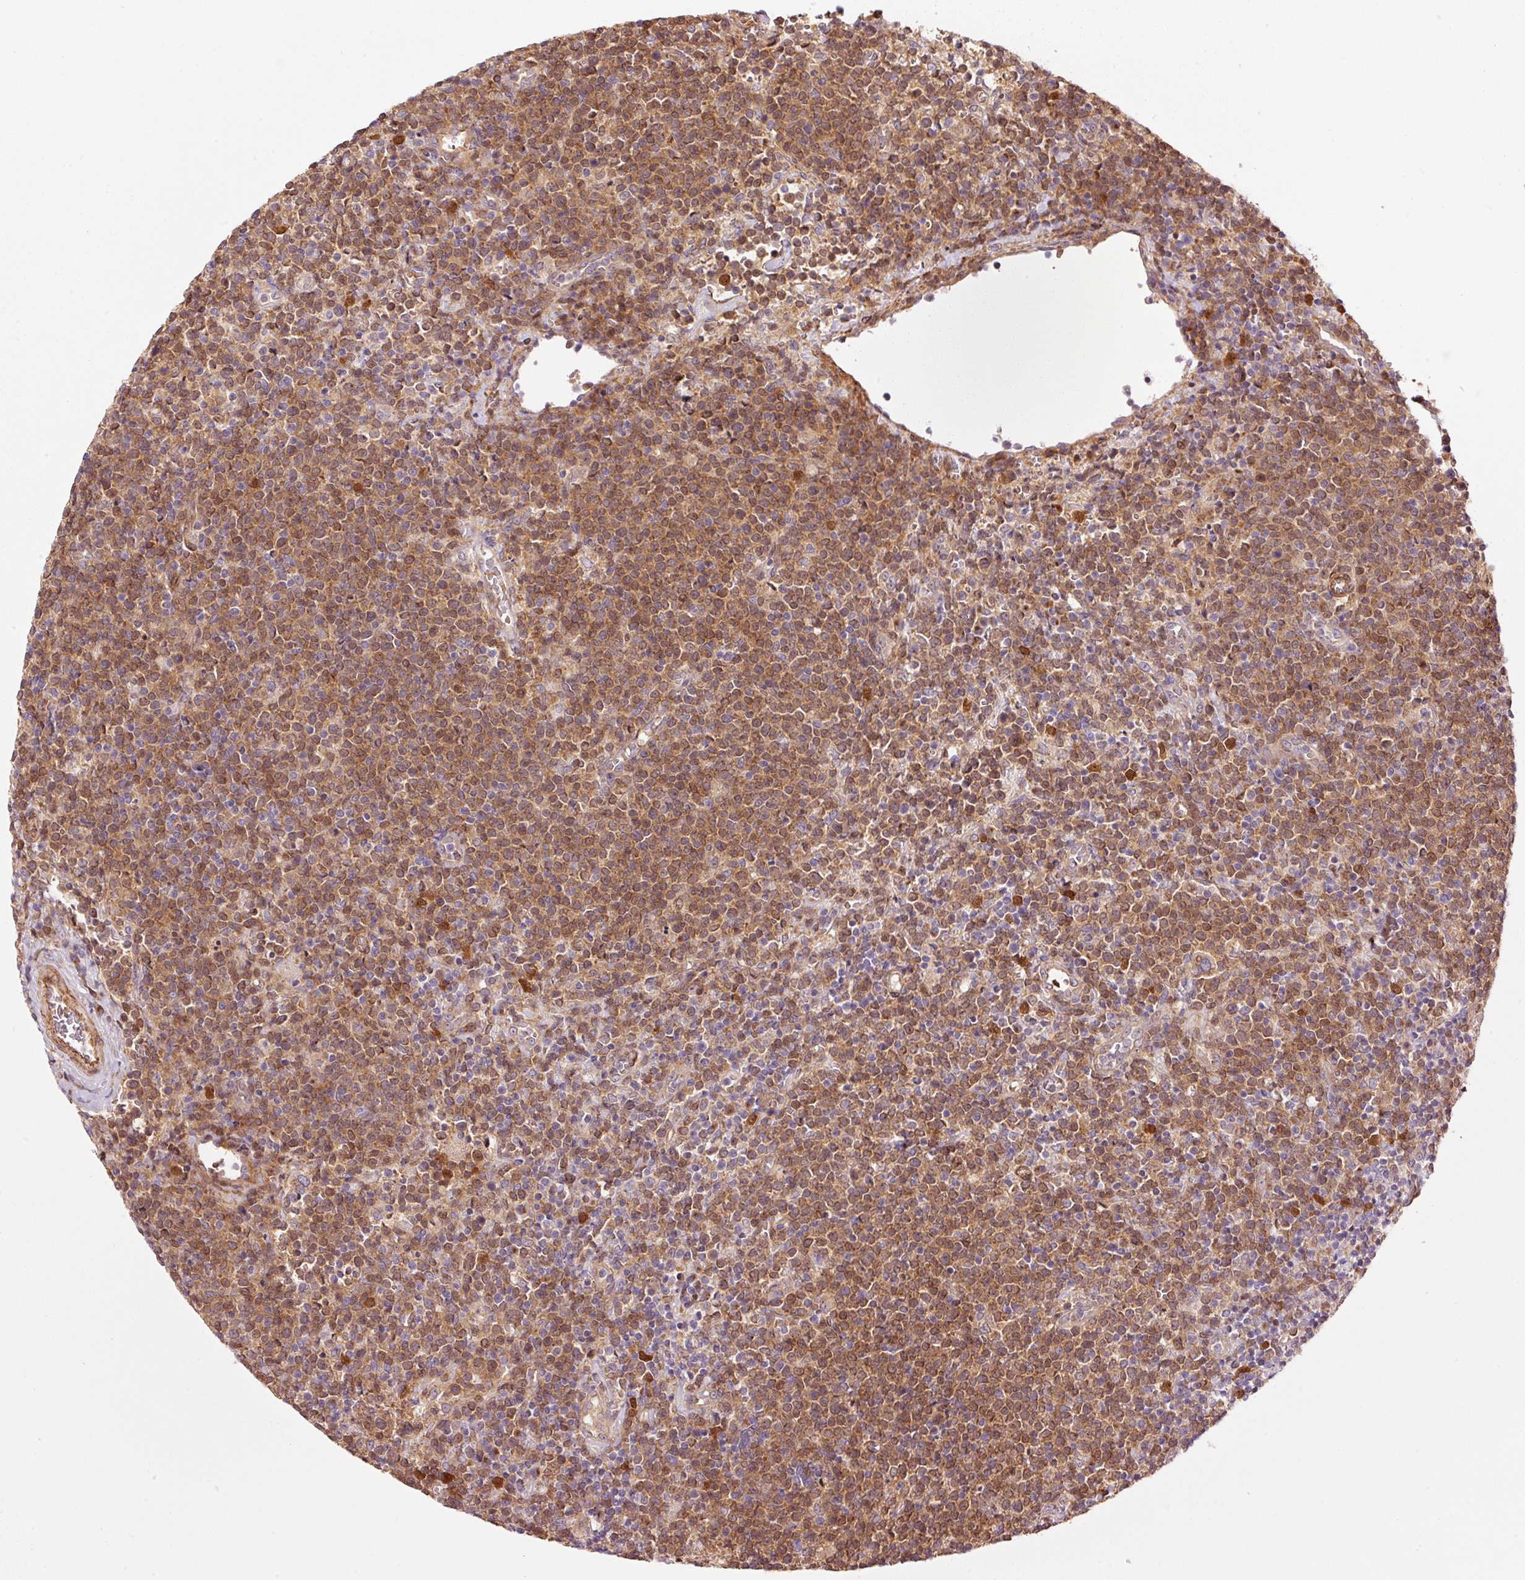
{"staining": {"intensity": "moderate", "quantity": ">75%", "location": "cytoplasmic/membranous,nuclear"}, "tissue": "lymphoma", "cell_type": "Tumor cells", "image_type": "cancer", "snomed": [{"axis": "morphology", "description": "Malignant lymphoma, non-Hodgkin's type, High grade"}, {"axis": "topography", "description": "Lymph node"}], "caption": "High-power microscopy captured an IHC photomicrograph of malignant lymphoma, non-Hodgkin's type (high-grade), revealing moderate cytoplasmic/membranous and nuclear positivity in about >75% of tumor cells.", "gene": "PPP1R14B", "patient": {"sex": "male", "age": 61}}